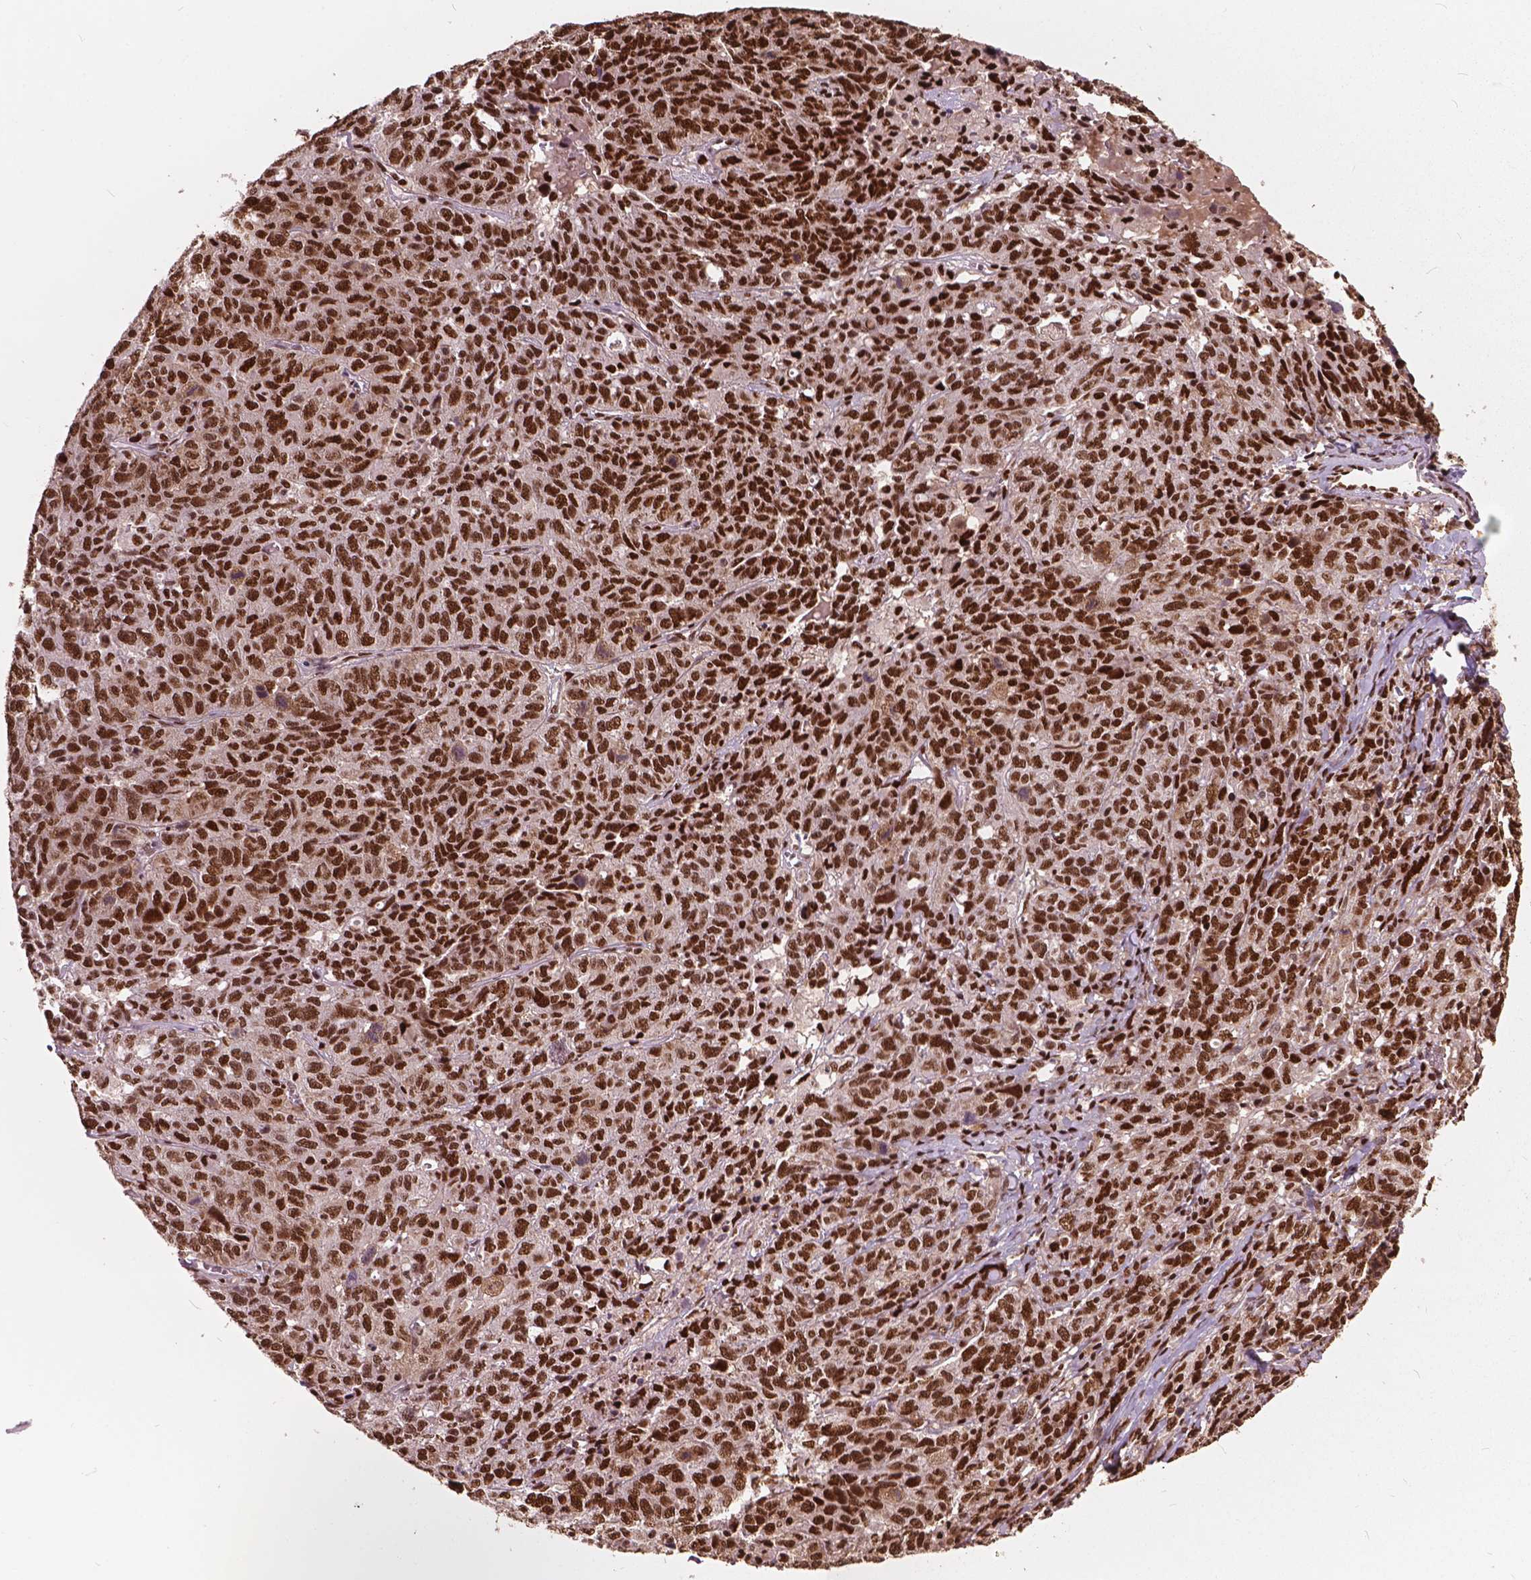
{"staining": {"intensity": "strong", "quantity": ">75%", "location": "nuclear"}, "tissue": "ovarian cancer", "cell_type": "Tumor cells", "image_type": "cancer", "snomed": [{"axis": "morphology", "description": "Cystadenocarcinoma, serous, NOS"}, {"axis": "topography", "description": "Ovary"}], "caption": "This photomicrograph displays ovarian serous cystadenocarcinoma stained with IHC to label a protein in brown. The nuclear of tumor cells show strong positivity for the protein. Nuclei are counter-stained blue.", "gene": "ANP32B", "patient": {"sex": "female", "age": 71}}